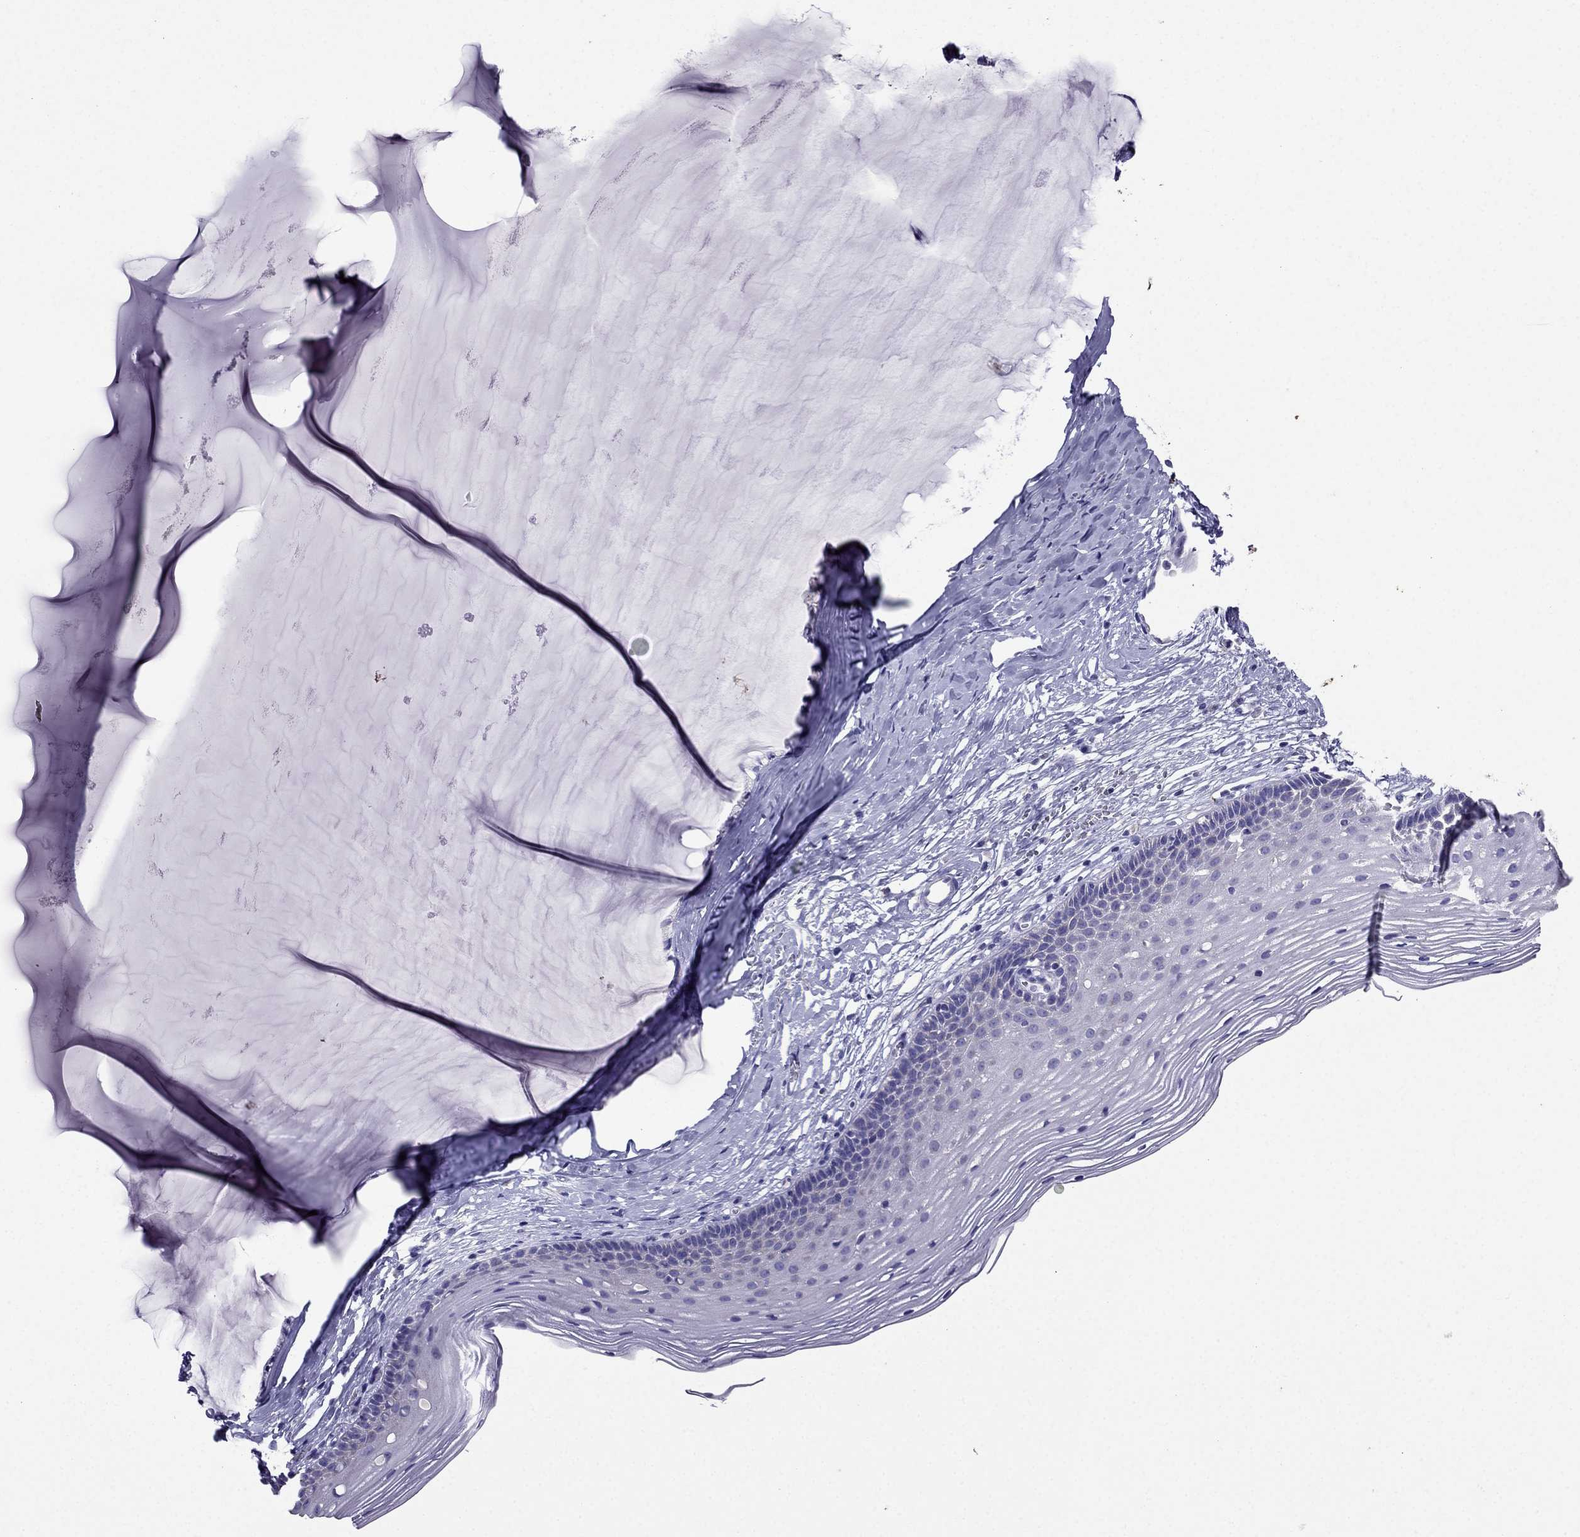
{"staining": {"intensity": "negative", "quantity": "none", "location": "none"}, "tissue": "cervix", "cell_type": "Glandular cells", "image_type": "normal", "snomed": [{"axis": "morphology", "description": "Normal tissue, NOS"}, {"axis": "topography", "description": "Cervix"}], "caption": "Immunohistochemistry (IHC) histopathology image of benign cervix: human cervix stained with DAB shows no significant protein expression in glandular cells.", "gene": "DSC1", "patient": {"sex": "female", "age": 40}}